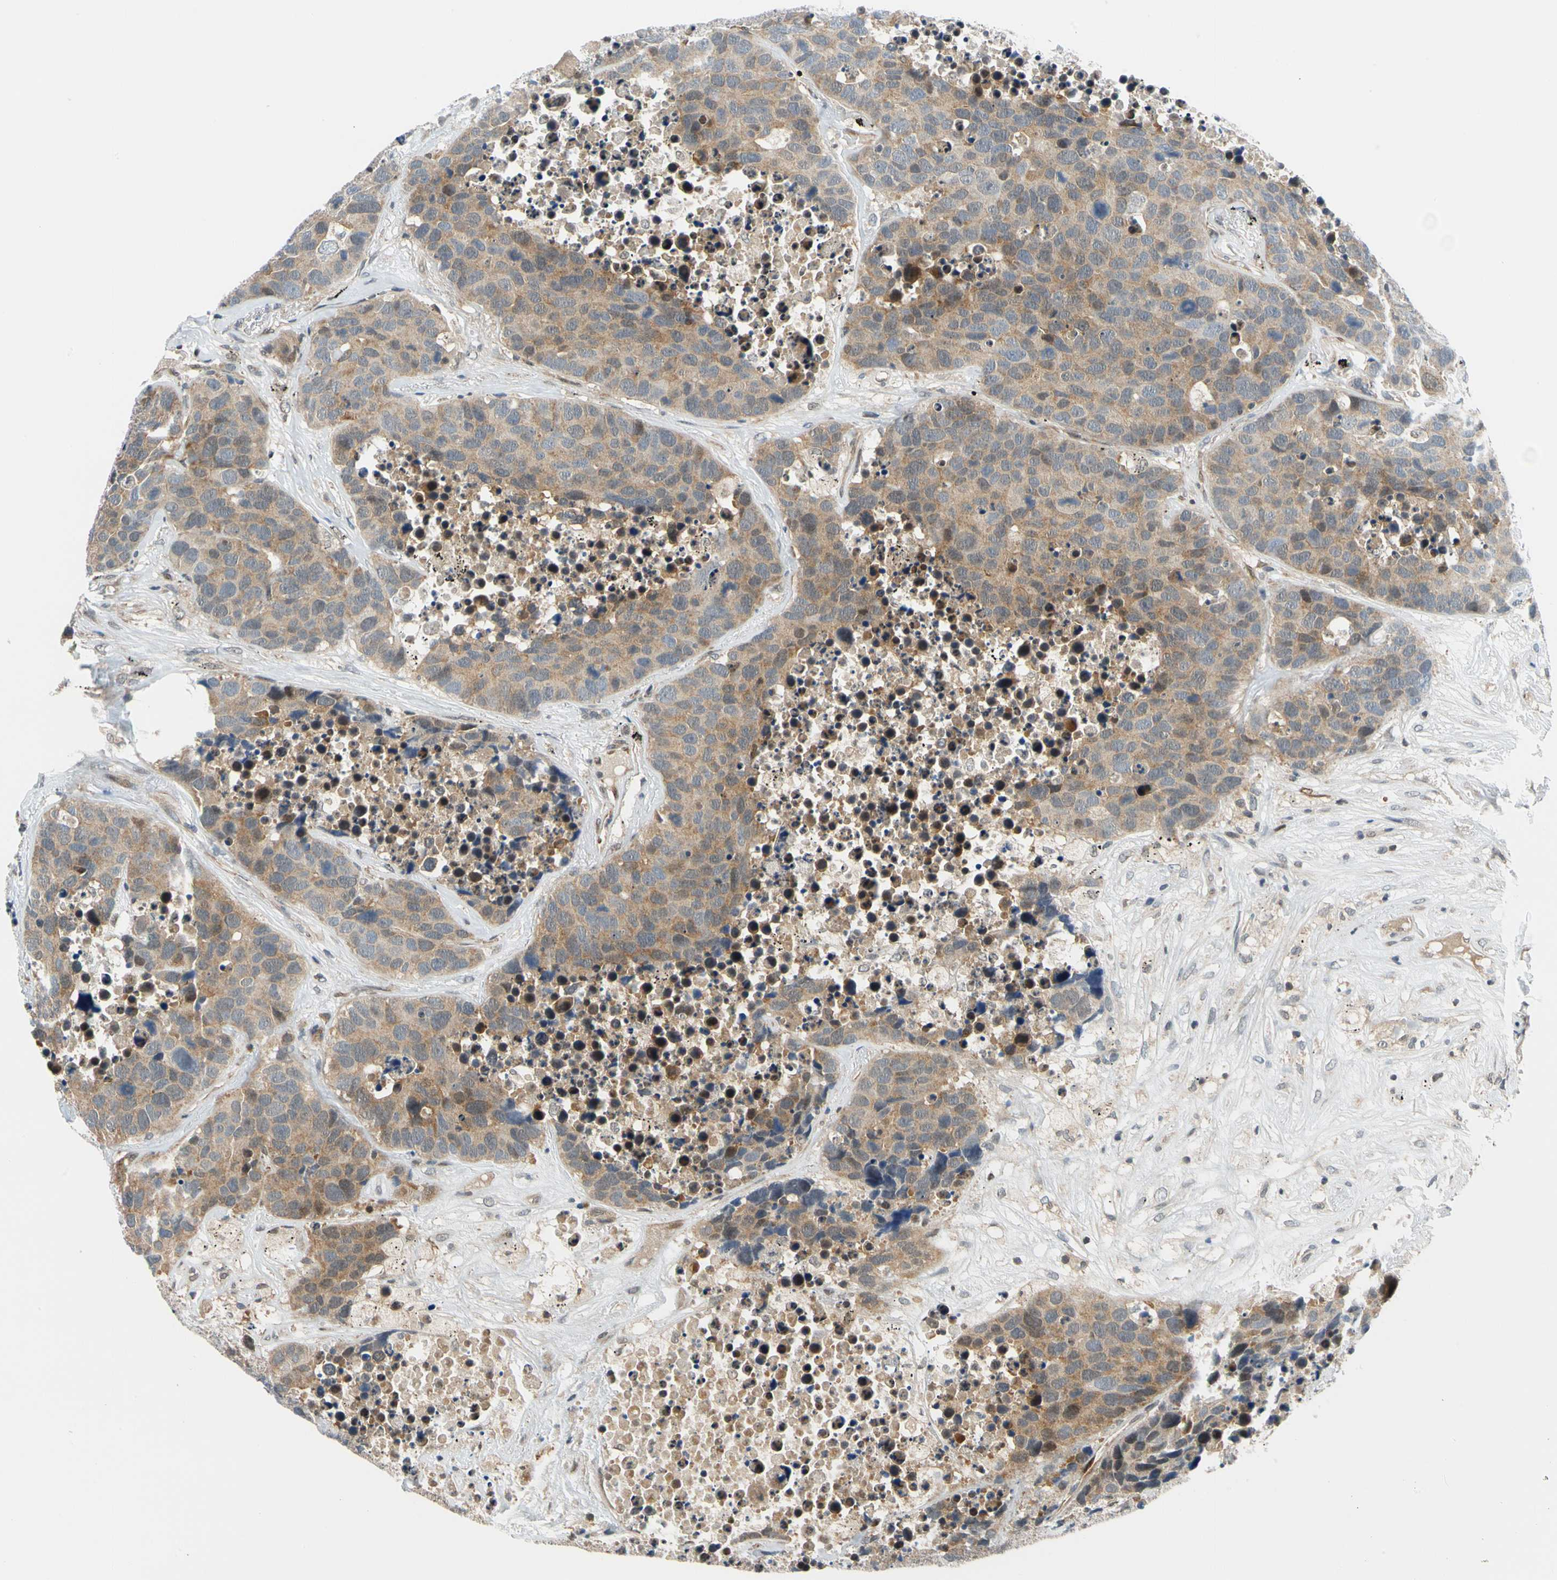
{"staining": {"intensity": "weak", "quantity": ">75%", "location": "cytoplasmic/membranous"}, "tissue": "carcinoid", "cell_type": "Tumor cells", "image_type": "cancer", "snomed": [{"axis": "morphology", "description": "Carcinoid, malignant, NOS"}, {"axis": "topography", "description": "Lung"}], "caption": "Protein expression analysis of carcinoid (malignant) displays weak cytoplasmic/membranous positivity in approximately >75% of tumor cells.", "gene": "MAPK9", "patient": {"sex": "male", "age": 60}}